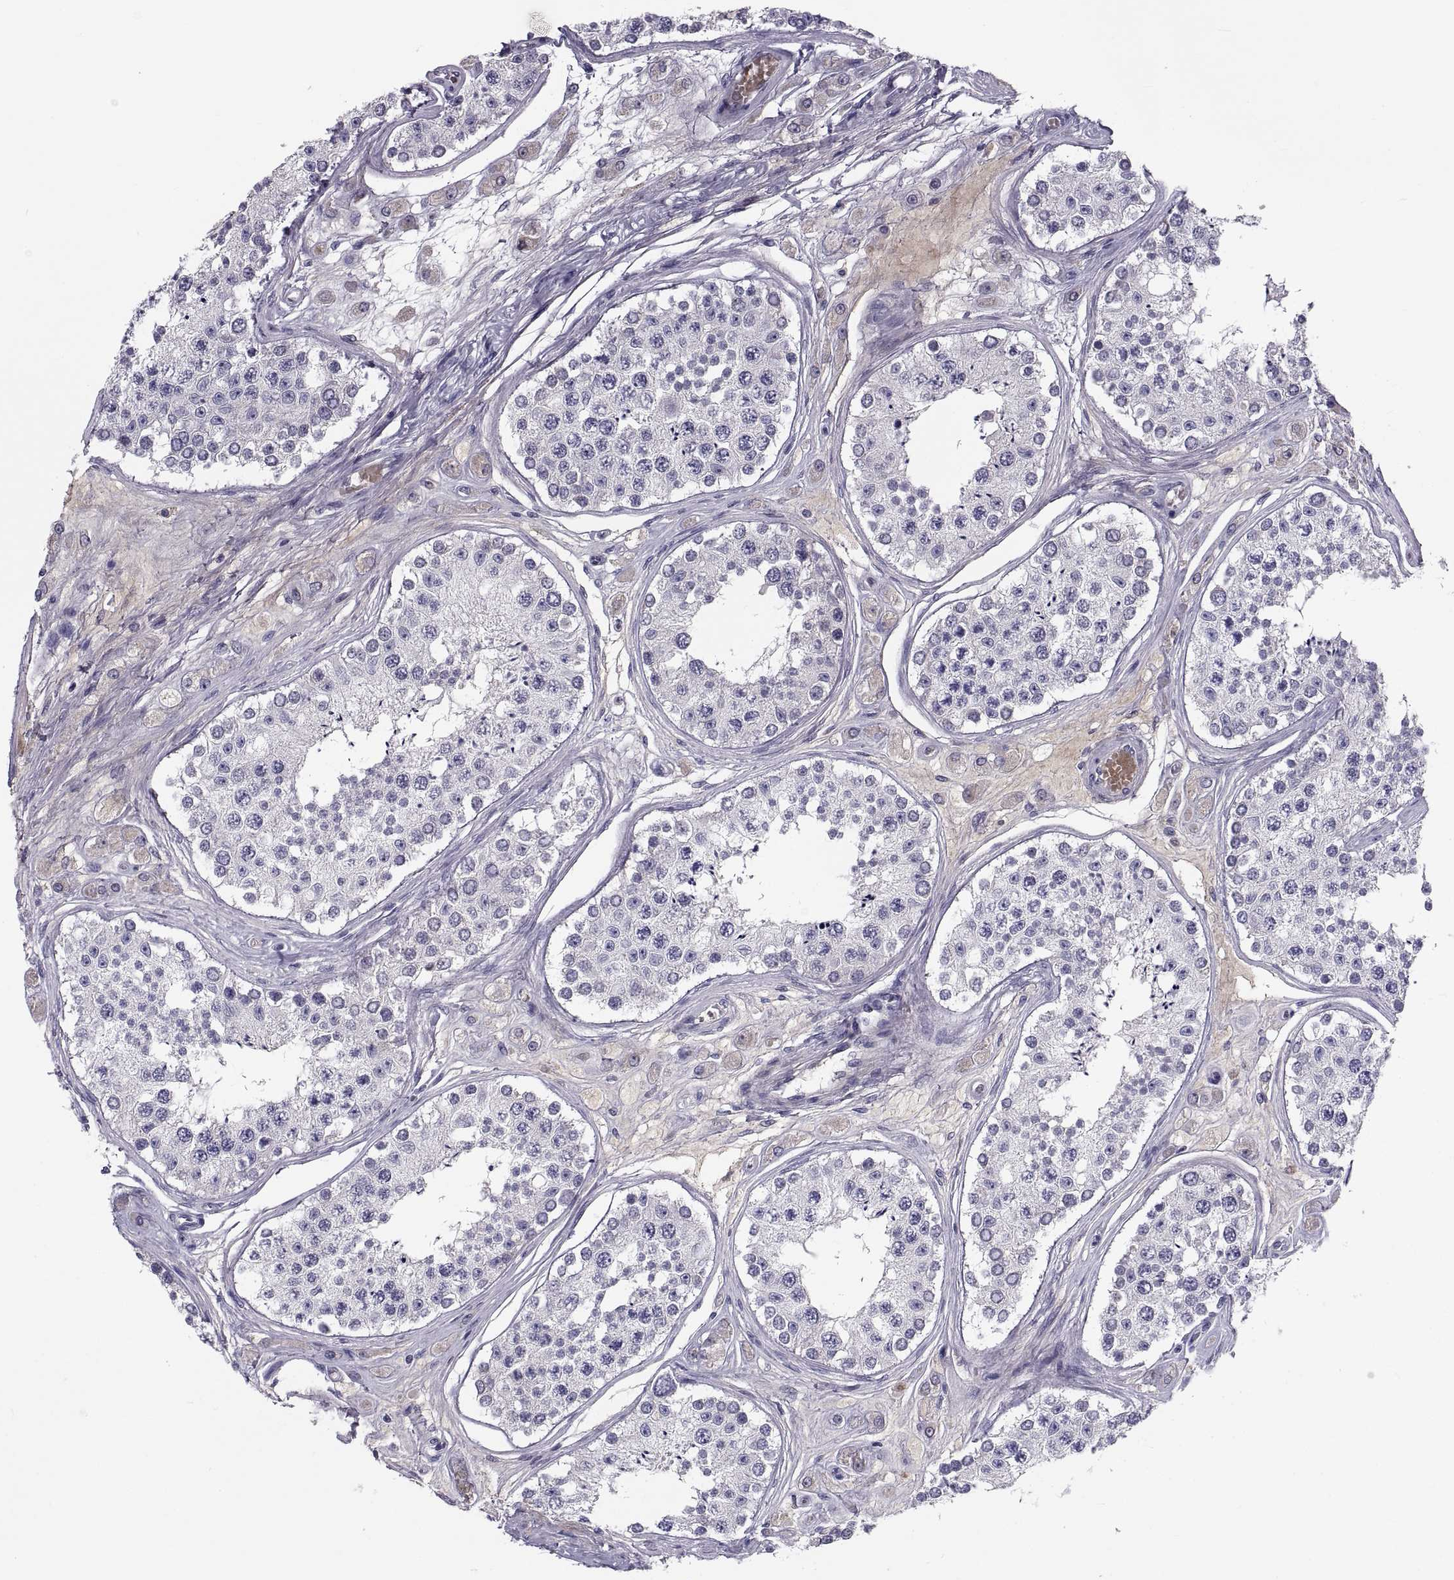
{"staining": {"intensity": "negative", "quantity": "none", "location": "none"}, "tissue": "testis", "cell_type": "Cells in seminiferous ducts", "image_type": "normal", "snomed": [{"axis": "morphology", "description": "Normal tissue, NOS"}, {"axis": "topography", "description": "Testis"}], "caption": "Protein analysis of normal testis exhibits no significant expression in cells in seminiferous ducts. Brightfield microscopy of immunohistochemistry (IHC) stained with DAB (3,3'-diaminobenzidine) (brown) and hematoxylin (blue), captured at high magnification.", "gene": "PDZRN4", "patient": {"sex": "male", "age": 25}}